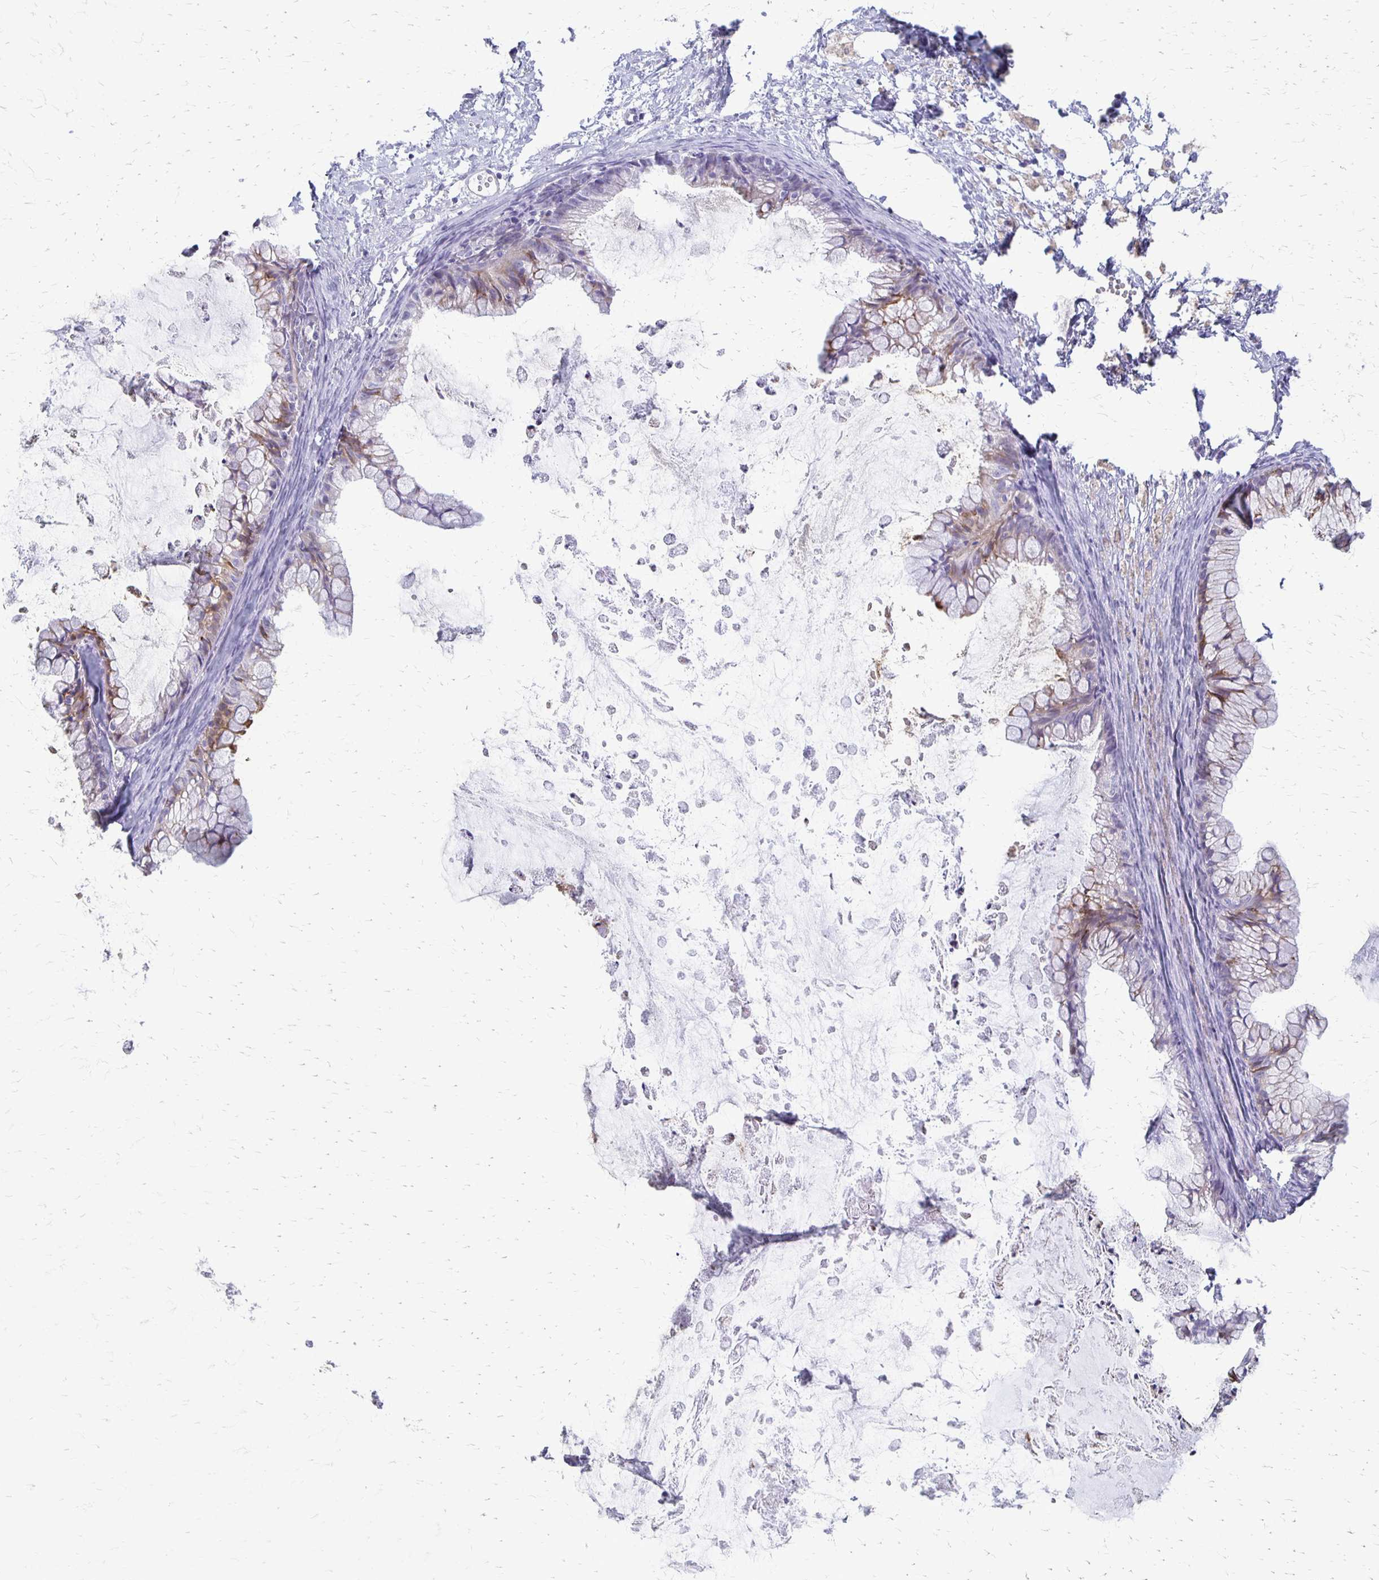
{"staining": {"intensity": "moderate", "quantity": "<25%", "location": "cytoplasmic/membranous"}, "tissue": "ovarian cancer", "cell_type": "Tumor cells", "image_type": "cancer", "snomed": [{"axis": "morphology", "description": "Cystadenocarcinoma, mucinous, NOS"}, {"axis": "topography", "description": "Ovary"}], "caption": "An image showing moderate cytoplasmic/membranous expression in about <25% of tumor cells in ovarian cancer, as visualized by brown immunohistochemical staining.", "gene": "RHOC", "patient": {"sex": "female", "age": 35}}